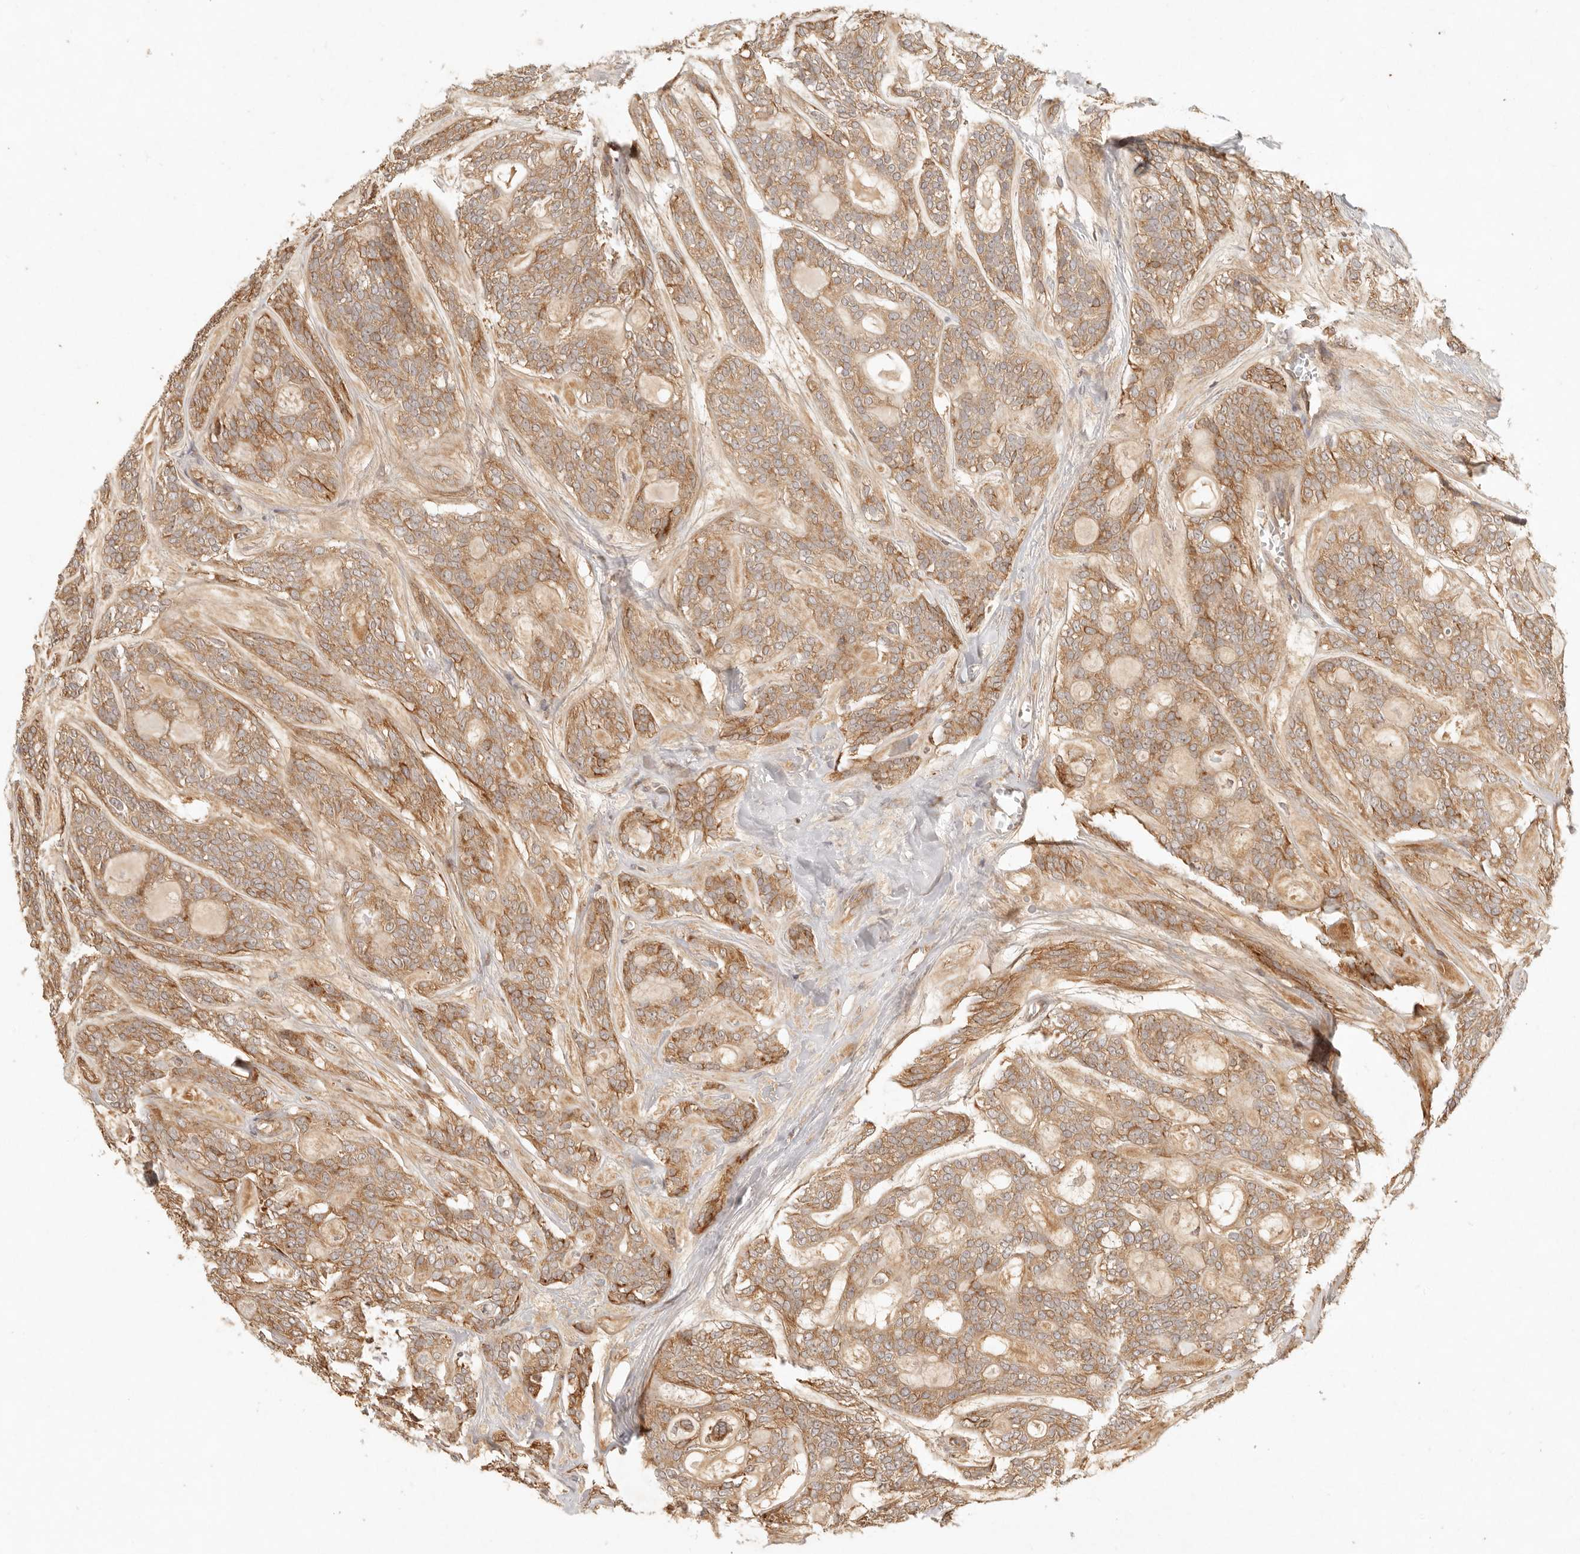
{"staining": {"intensity": "moderate", "quantity": ">75%", "location": "cytoplasmic/membranous"}, "tissue": "head and neck cancer", "cell_type": "Tumor cells", "image_type": "cancer", "snomed": [{"axis": "morphology", "description": "Adenocarcinoma, NOS"}, {"axis": "topography", "description": "Head-Neck"}], "caption": "High-power microscopy captured an immunohistochemistry histopathology image of adenocarcinoma (head and neck), revealing moderate cytoplasmic/membranous expression in approximately >75% of tumor cells.", "gene": "ANKRD61", "patient": {"sex": "male", "age": 66}}